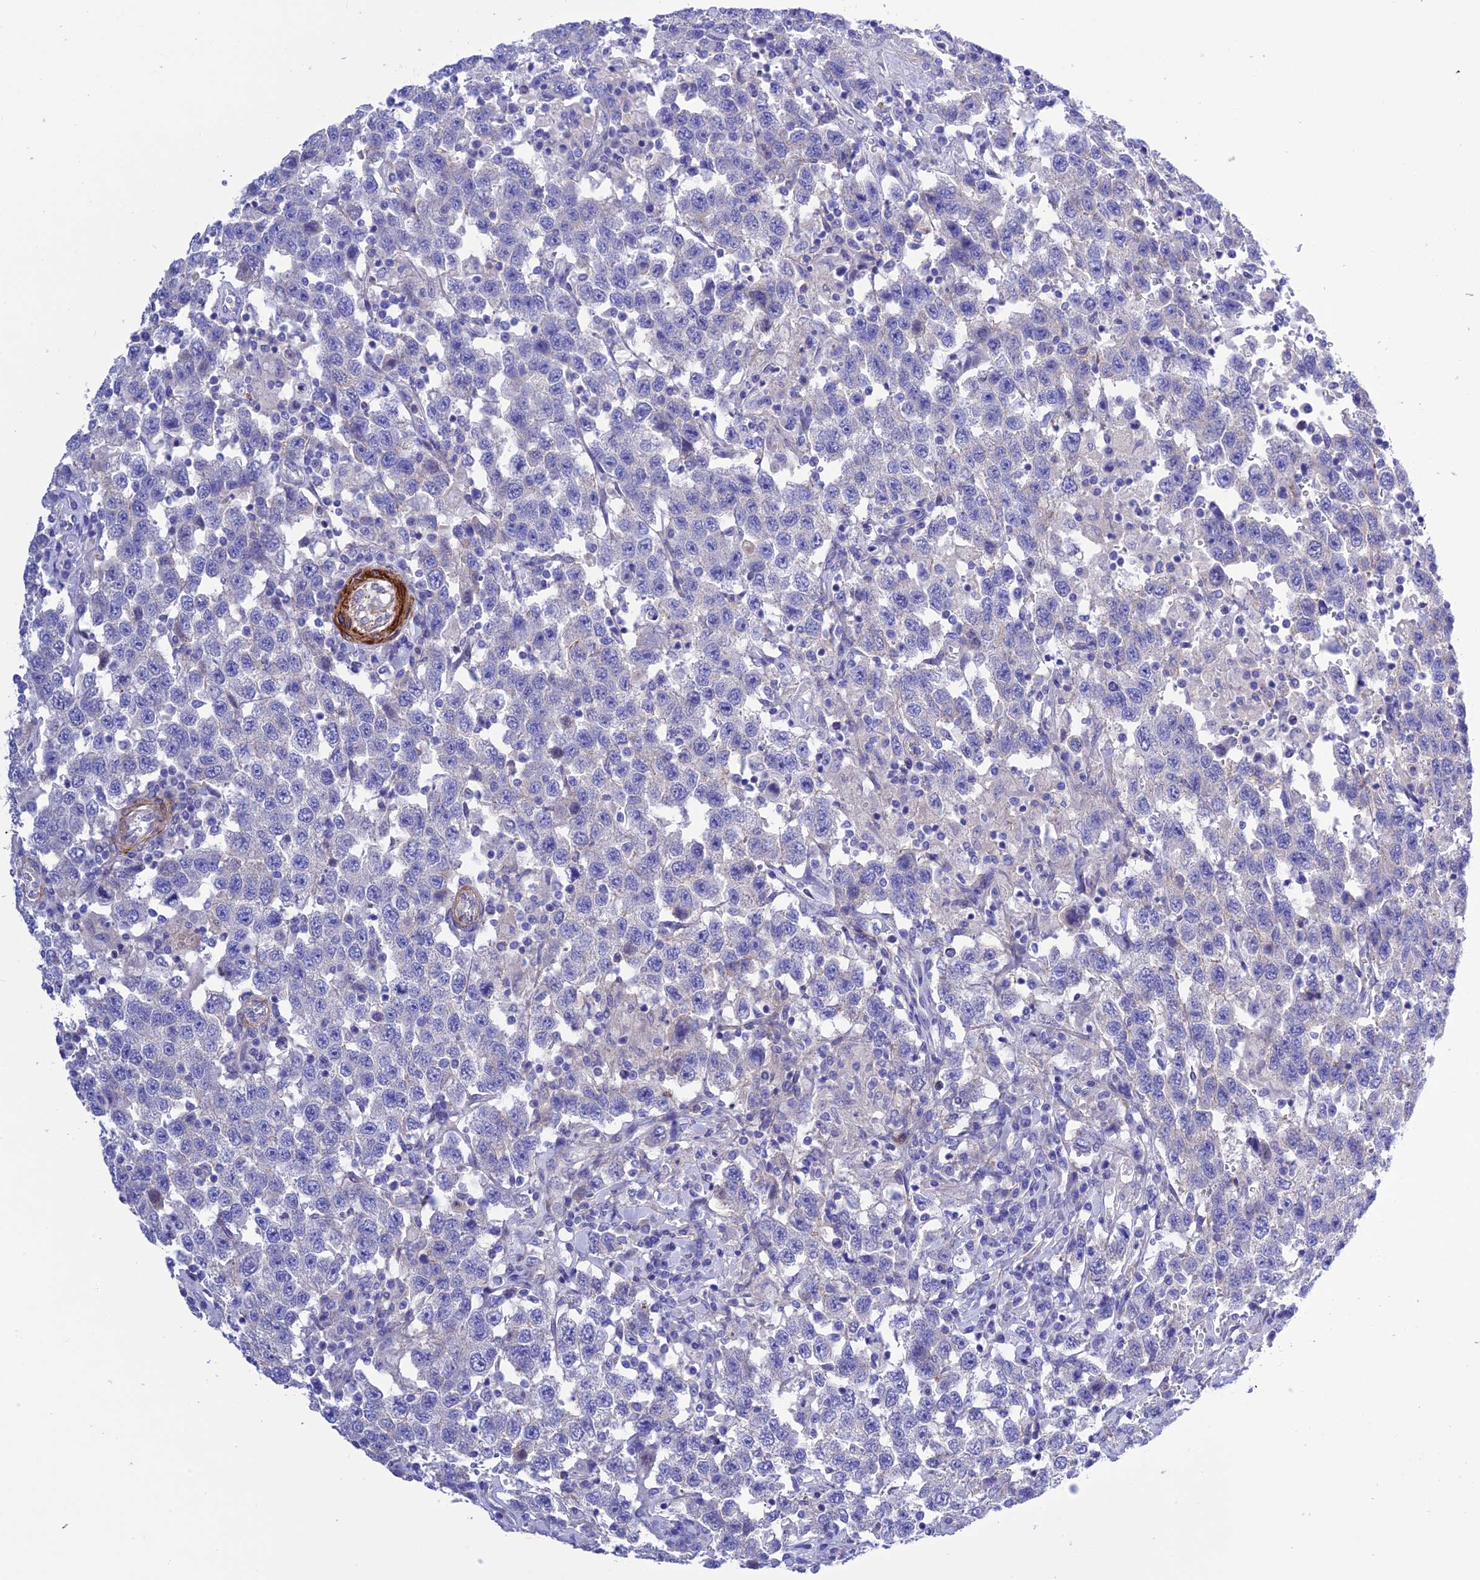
{"staining": {"intensity": "negative", "quantity": "none", "location": "none"}, "tissue": "testis cancer", "cell_type": "Tumor cells", "image_type": "cancer", "snomed": [{"axis": "morphology", "description": "Seminoma, NOS"}, {"axis": "topography", "description": "Testis"}], "caption": "Immunohistochemical staining of human testis cancer displays no significant positivity in tumor cells.", "gene": "FRA10AC1", "patient": {"sex": "male", "age": 41}}